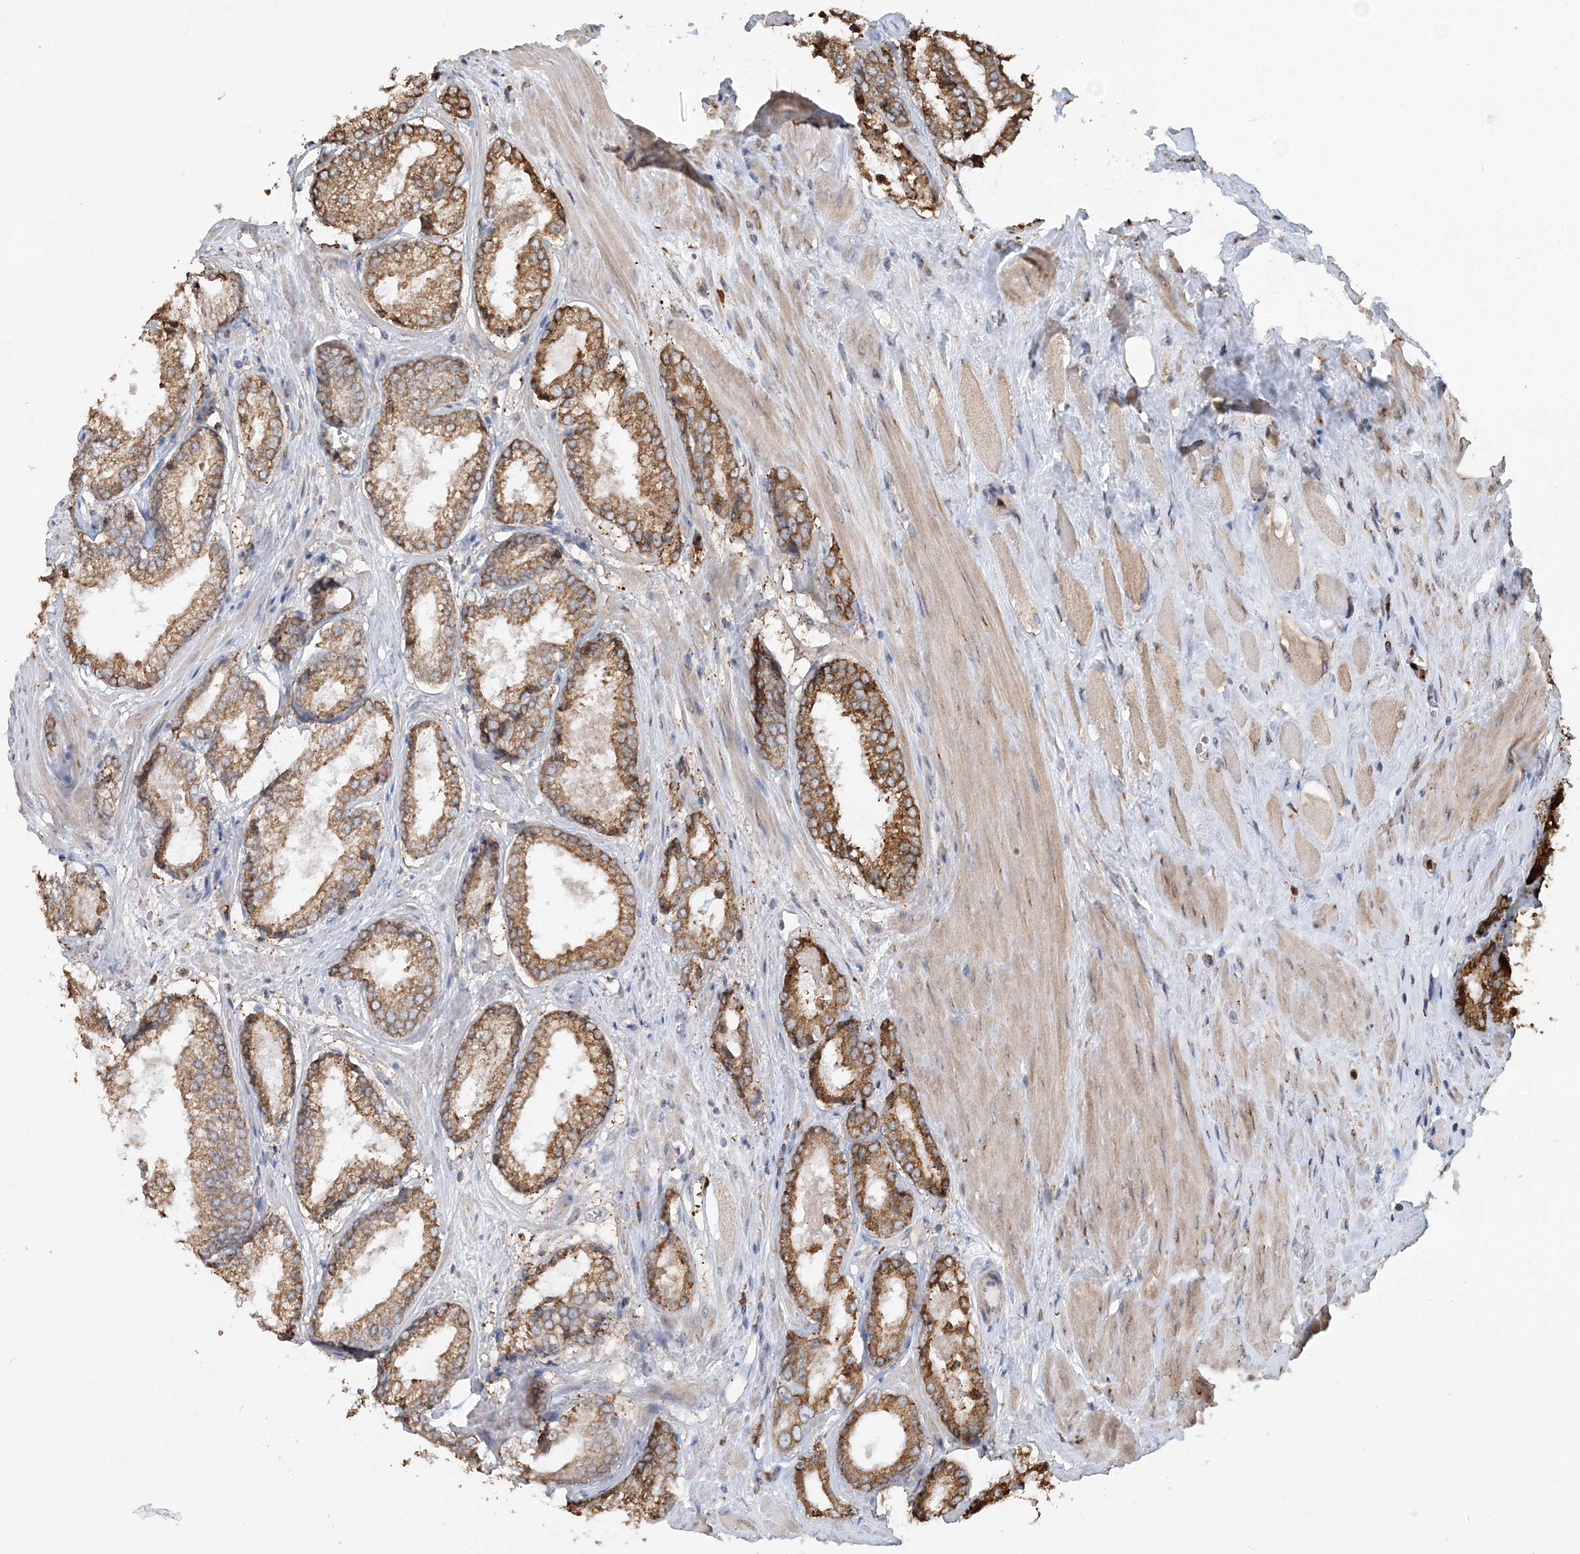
{"staining": {"intensity": "moderate", "quantity": ">75%", "location": "cytoplasmic/membranous"}, "tissue": "prostate cancer", "cell_type": "Tumor cells", "image_type": "cancer", "snomed": [{"axis": "morphology", "description": "Adenocarcinoma, Low grade"}, {"axis": "topography", "description": "Prostate"}], "caption": "Immunohistochemical staining of human prostate cancer (adenocarcinoma (low-grade)) shows medium levels of moderate cytoplasmic/membranous positivity in about >75% of tumor cells.", "gene": "WDR12", "patient": {"sex": "male", "age": 64}}